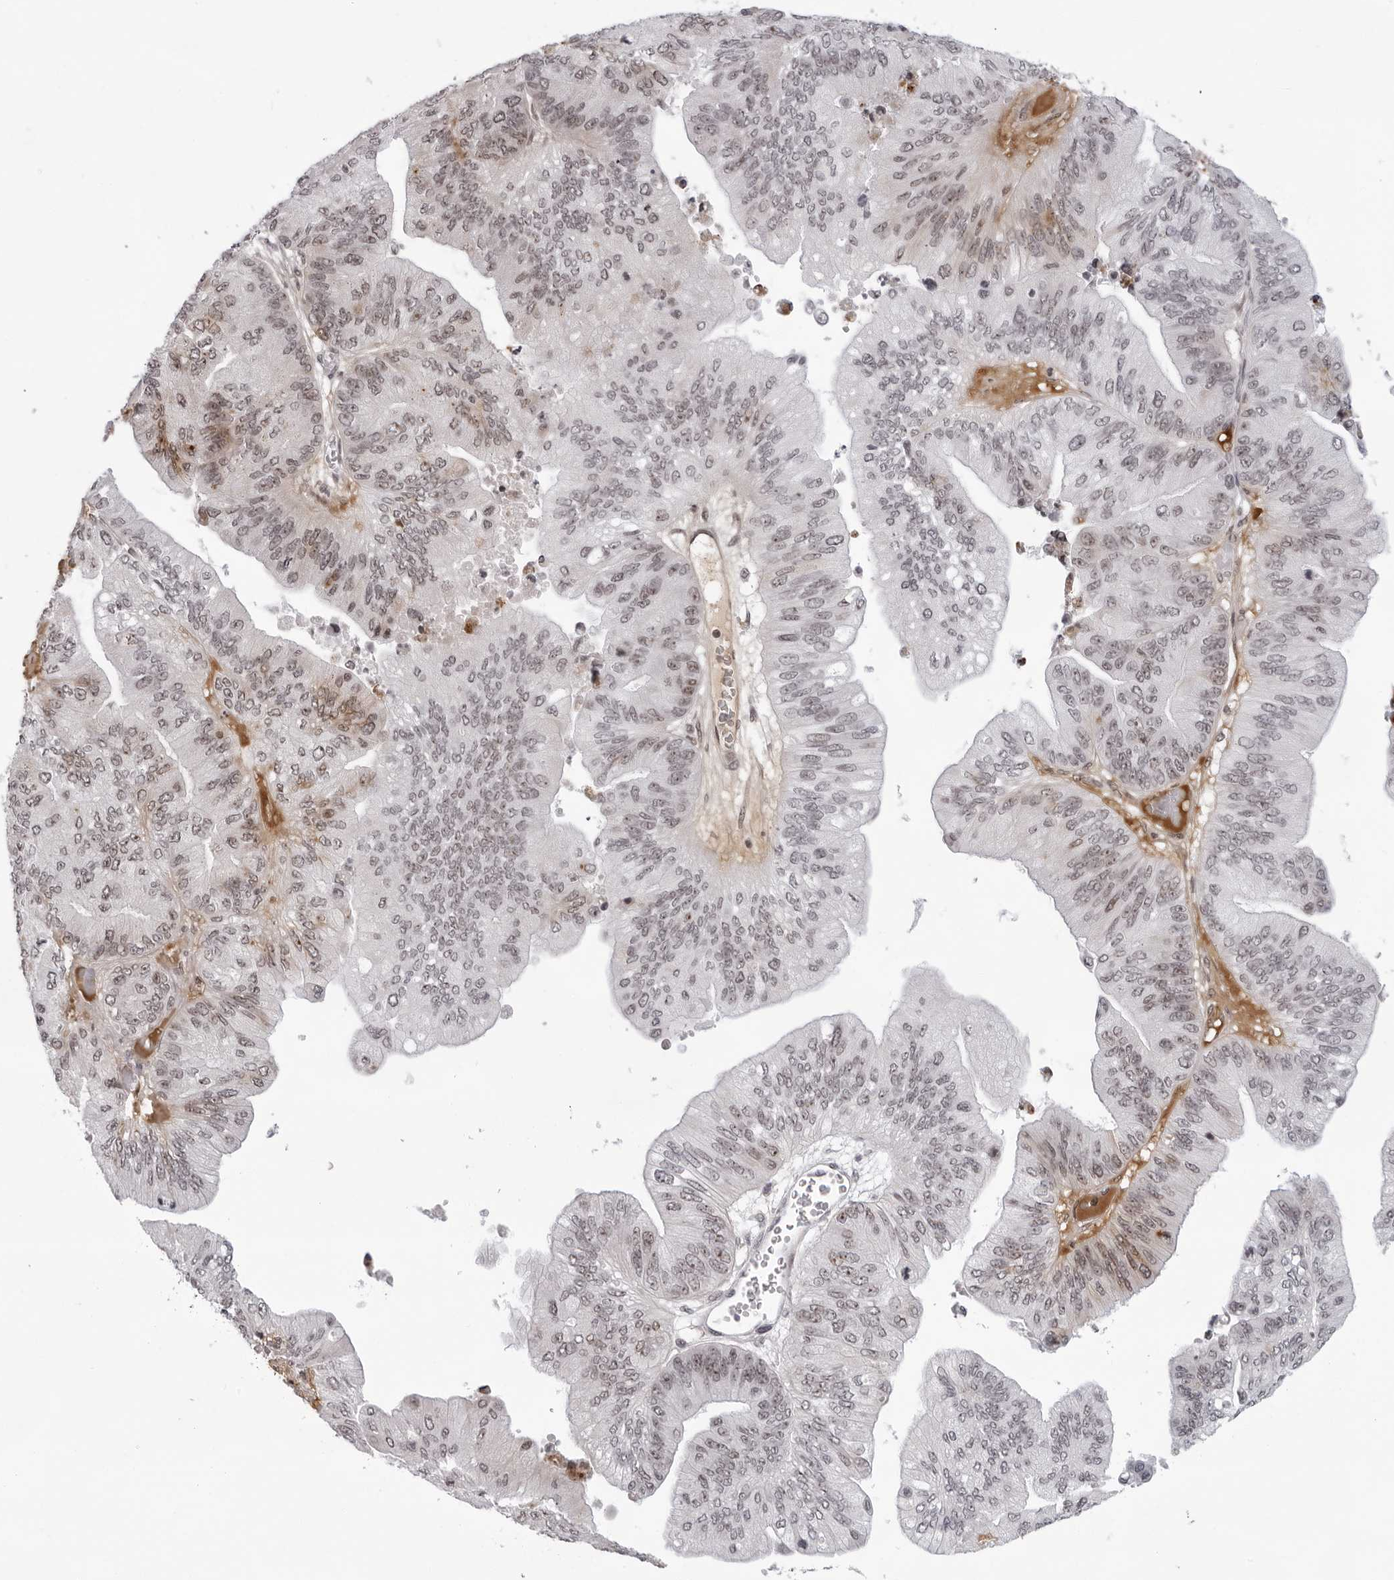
{"staining": {"intensity": "strong", "quantity": "25%-75%", "location": "nuclear"}, "tissue": "ovarian cancer", "cell_type": "Tumor cells", "image_type": "cancer", "snomed": [{"axis": "morphology", "description": "Cystadenocarcinoma, mucinous, NOS"}, {"axis": "topography", "description": "Ovary"}], "caption": "Immunohistochemistry (IHC) of human ovarian cancer shows high levels of strong nuclear expression in approximately 25%-75% of tumor cells.", "gene": "EXOSC10", "patient": {"sex": "female", "age": 61}}